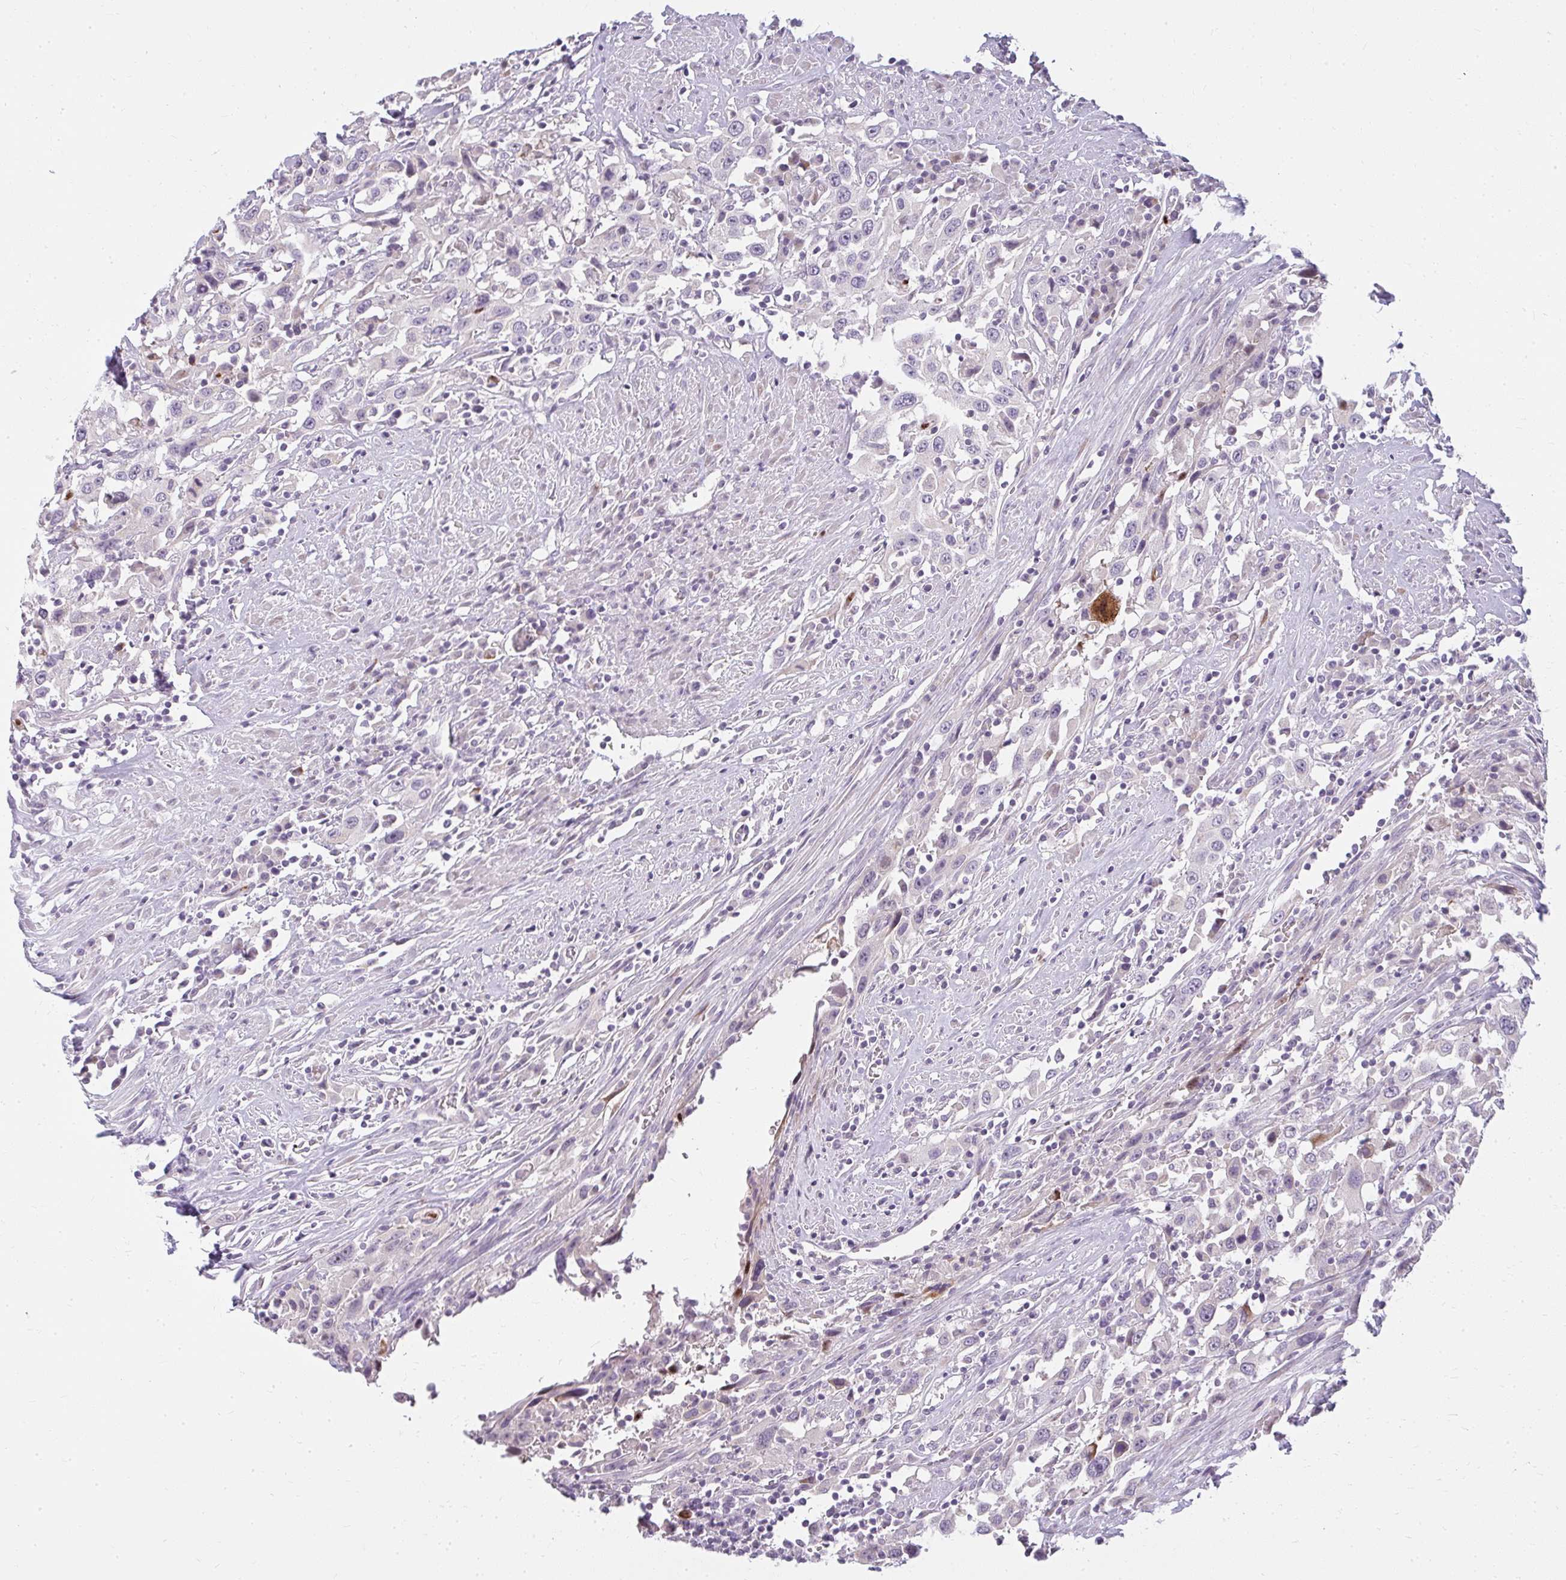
{"staining": {"intensity": "negative", "quantity": "none", "location": "none"}, "tissue": "urothelial cancer", "cell_type": "Tumor cells", "image_type": "cancer", "snomed": [{"axis": "morphology", "description": "Urothelial carcinoma, High grade"}, {"axis": "topography", "description": "Urinary bladder"}], "caption": "Immunohistochemistry (IHC) histopathology image of human high-grade urothelial carcinoma stained for a protein (brown), which demonstrates no staining in tumor cells.", "gene": "ZFYVE26", "patient": {"sex": "male", "age": 61}}